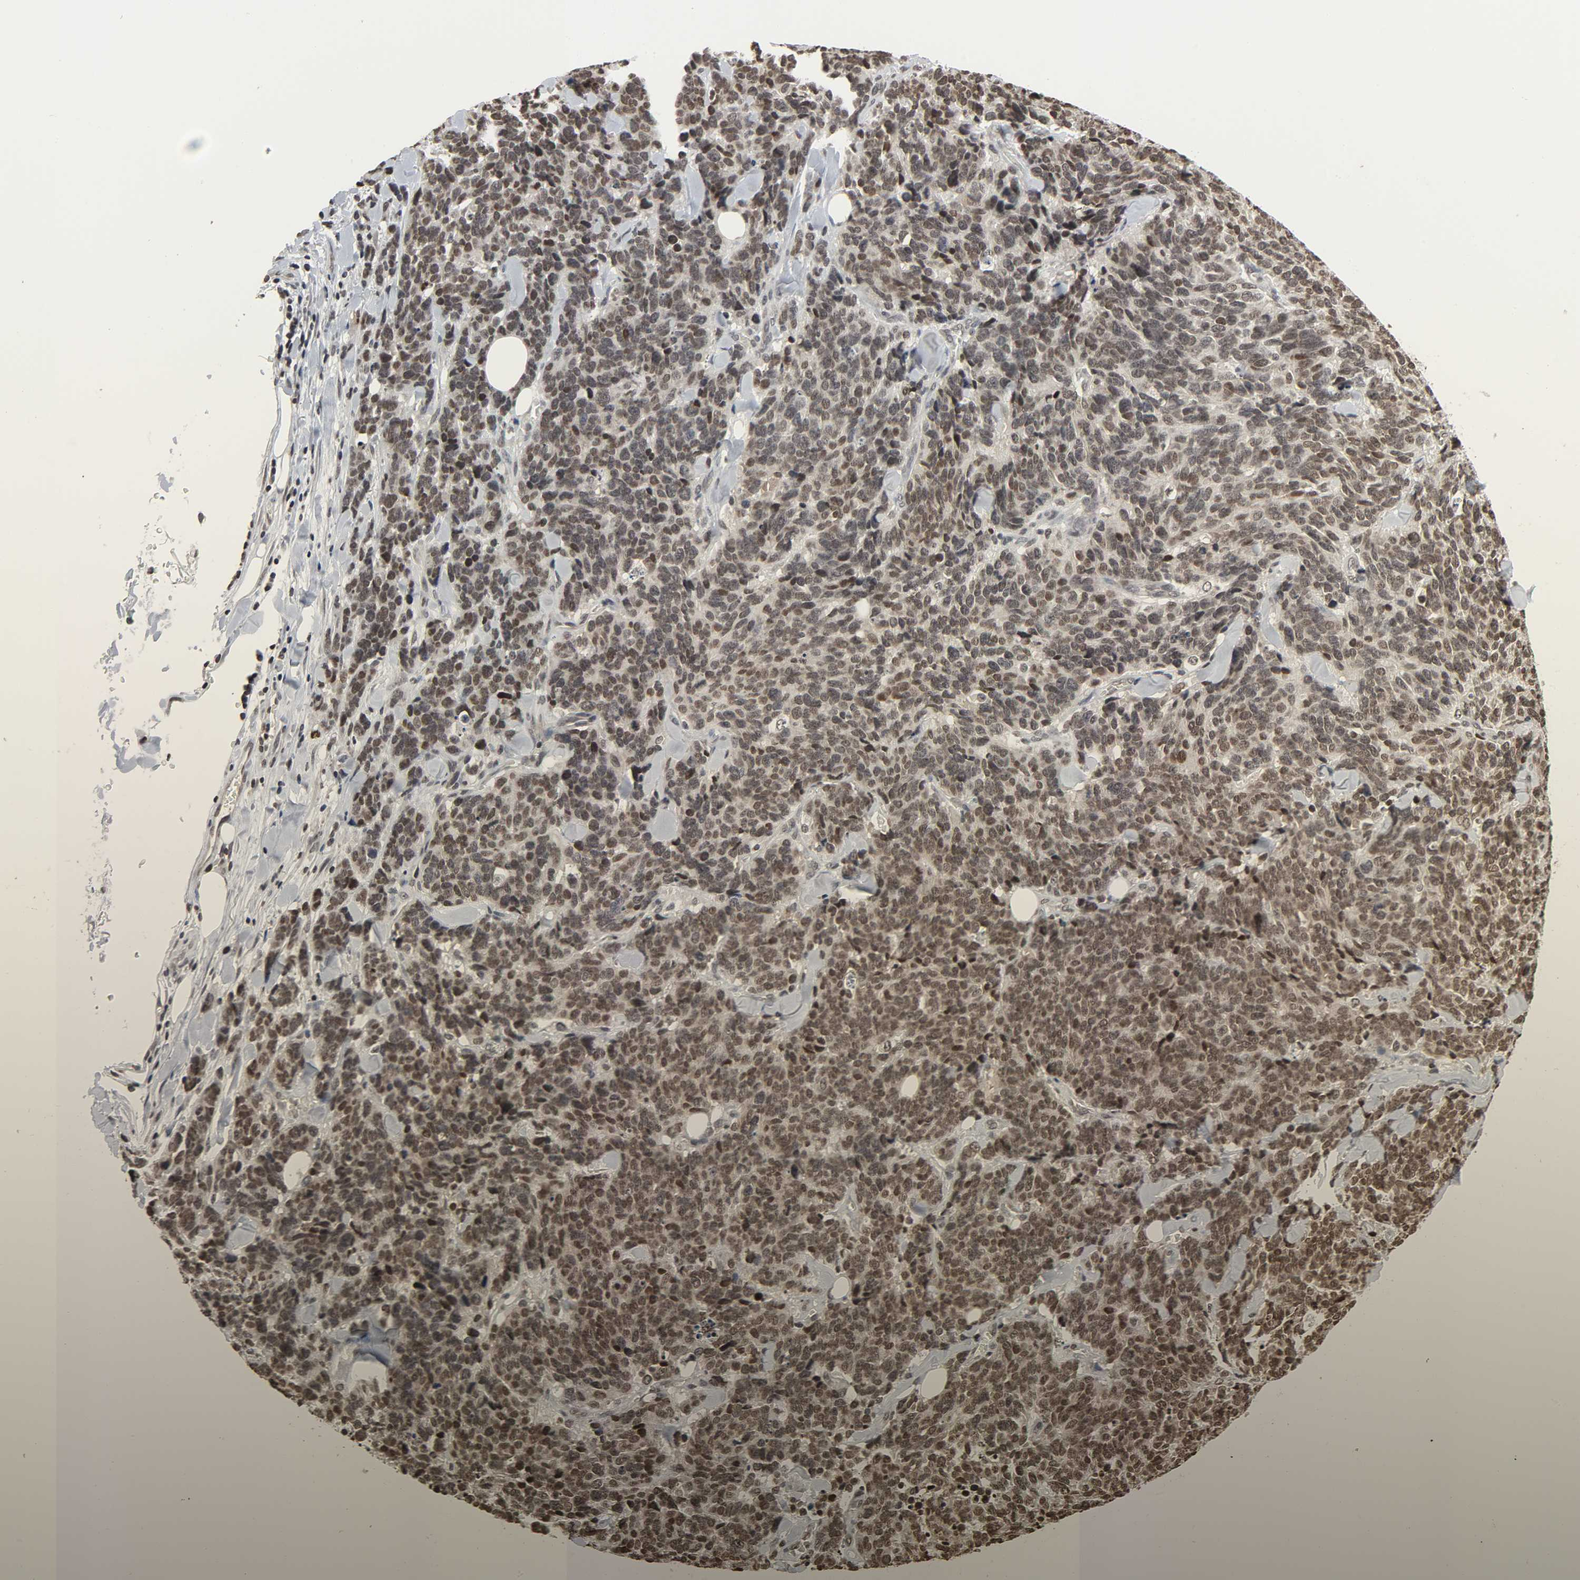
{"staining": {"intensity": "moderate", "quantity": ">75%", "location": "nuclear"}, "tissue": "lung cancer", "cell_type": "Tumor cells", "image_type": "cancer", "snomed": [{"axis": "morphology", "description": "Neoplasm, malignant, NOS"}, {"axis": "topography", "description": "Lung"}], "caption": "A micrograph of lung cancer (malignant neoplasm) stained for a protein demonstrates moderate nuclear brown staining in tumor cells.", "gene": "ELAVL1", "patient": {"sex": "female", "age": 58}}